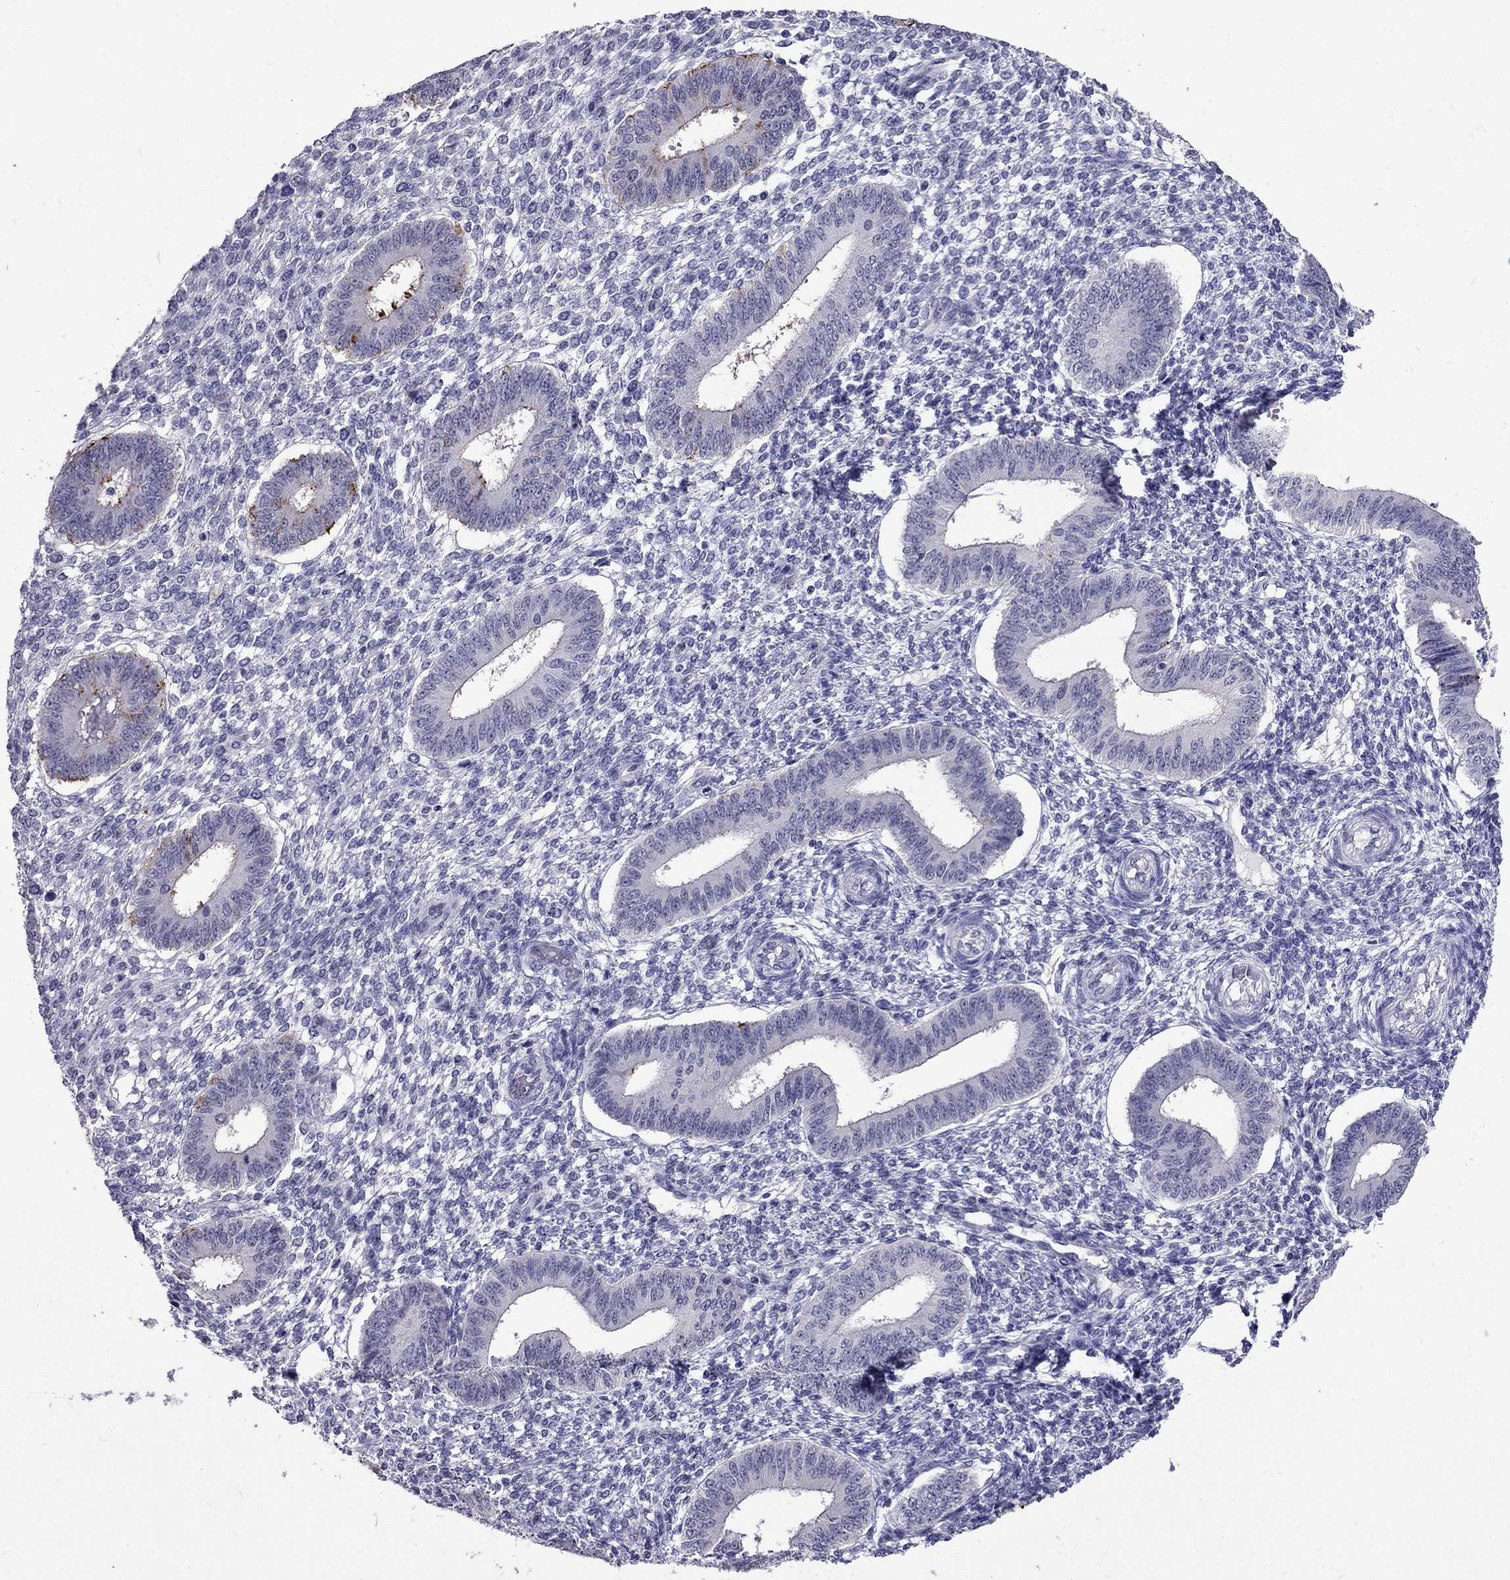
{"staining": {"intensity": "negative", "quantity": "none", "location": "none"}, "tissue": "endometrium", "cell_type": "Cells in endometrial stroma", "image_type": "normal", "snomed": [{"axis": "morphology", "description": "Normal tissue, NOS"}, {"axis": "topography", "description": "Endometrium"}], "caption": "The immunohistochemistry (IHC) micrograph has no significant staining in cells in endometrial stroma of endometrium.", "gene": "OLFM4", "patient": {"sex": "female", "age": 42}}